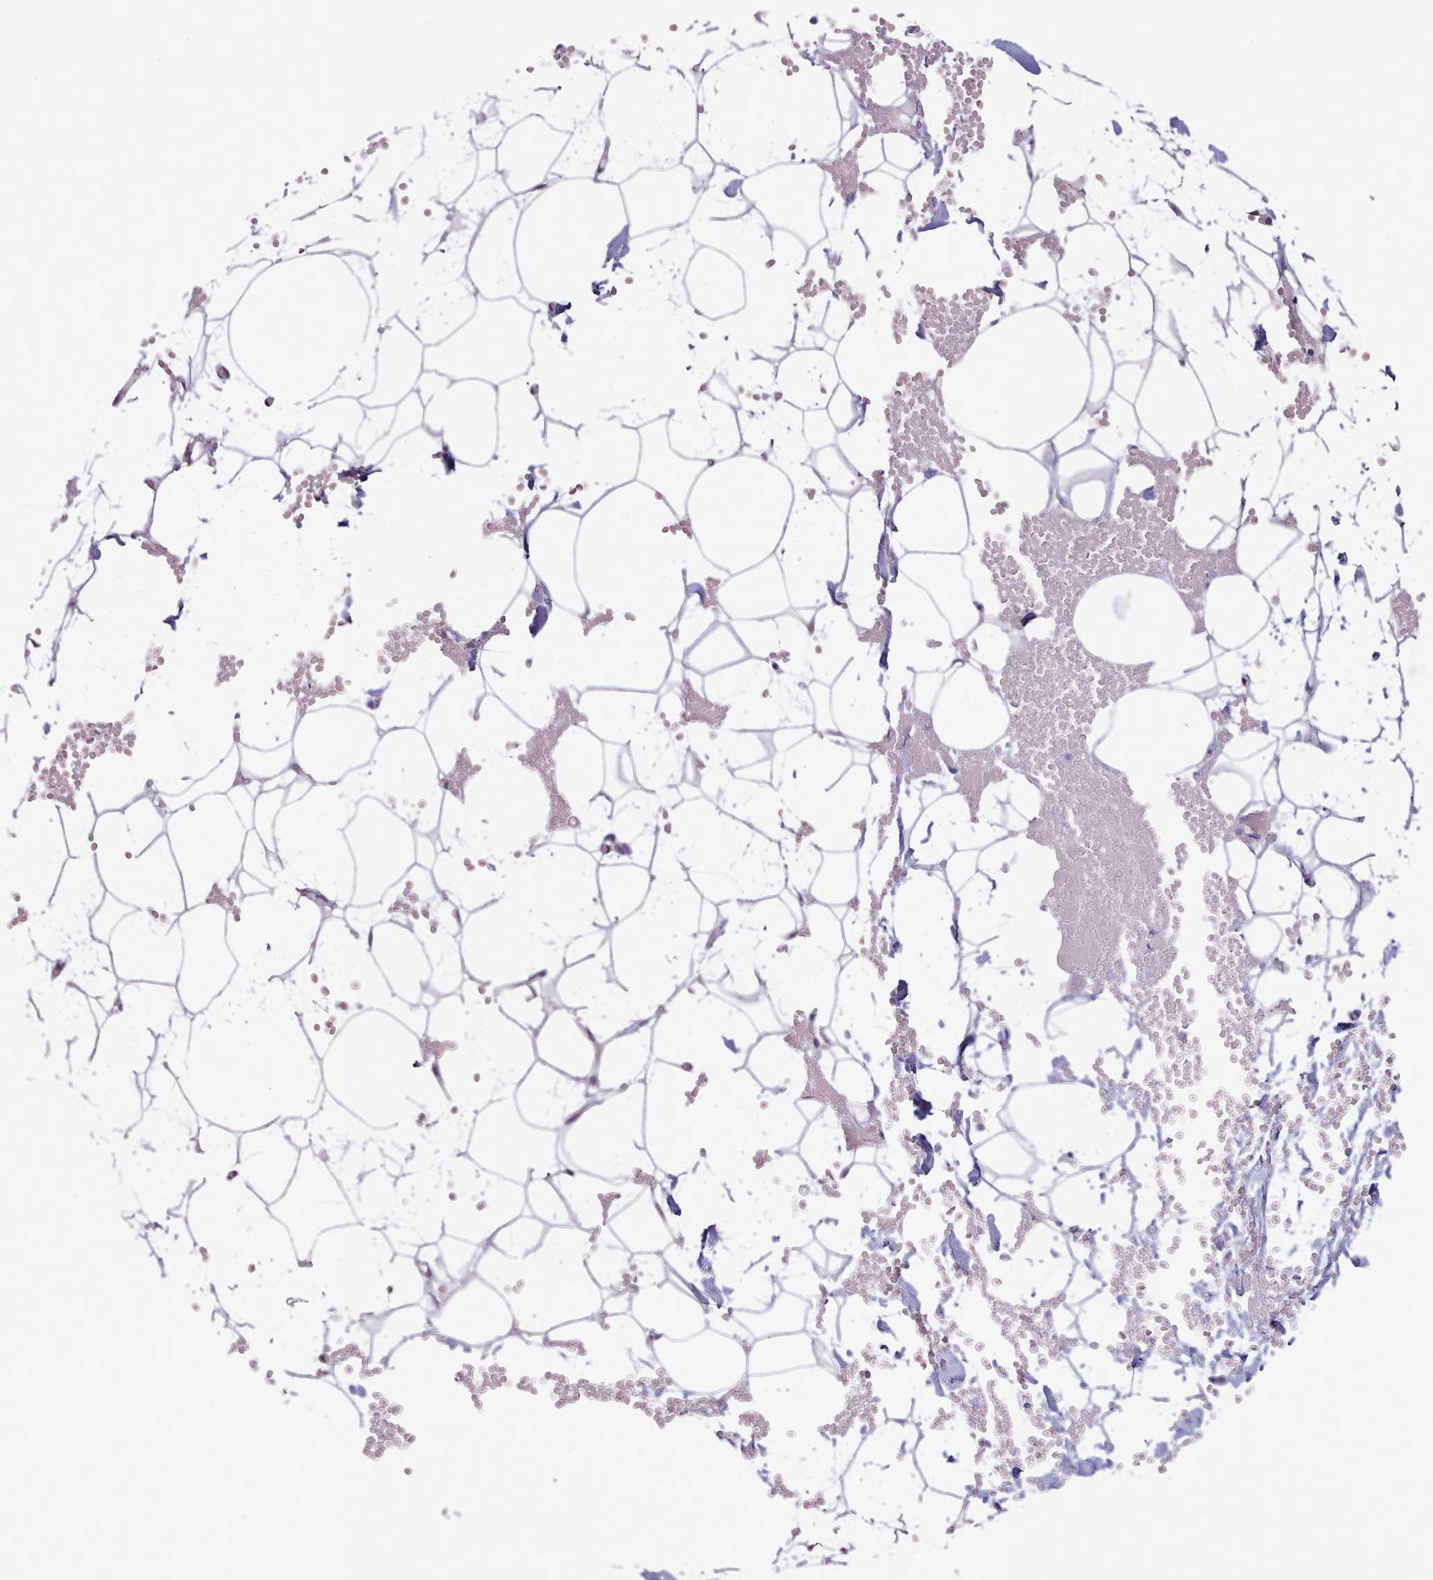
{"staining": {"intensity": "negative", "quantity": "none", "location": "none"}, "tissue": "adipose tissue", "cell_type": "Adipocytes", "image_type": "normal", "snomed": [{"axis": "morphology", "description": "Normal tissue, NOS"}, {"axis": "topography", "description": "Breast"}], "caption": "Immunohistochemistry (IHC) of unremarkable adipose tissue shows no expression in adipocytes. (DAB (3,3'-diaminobenzidine) IHC, high magnification).", "gene": "TMEM253", "patient": {"sex": "female", "age": 23}}